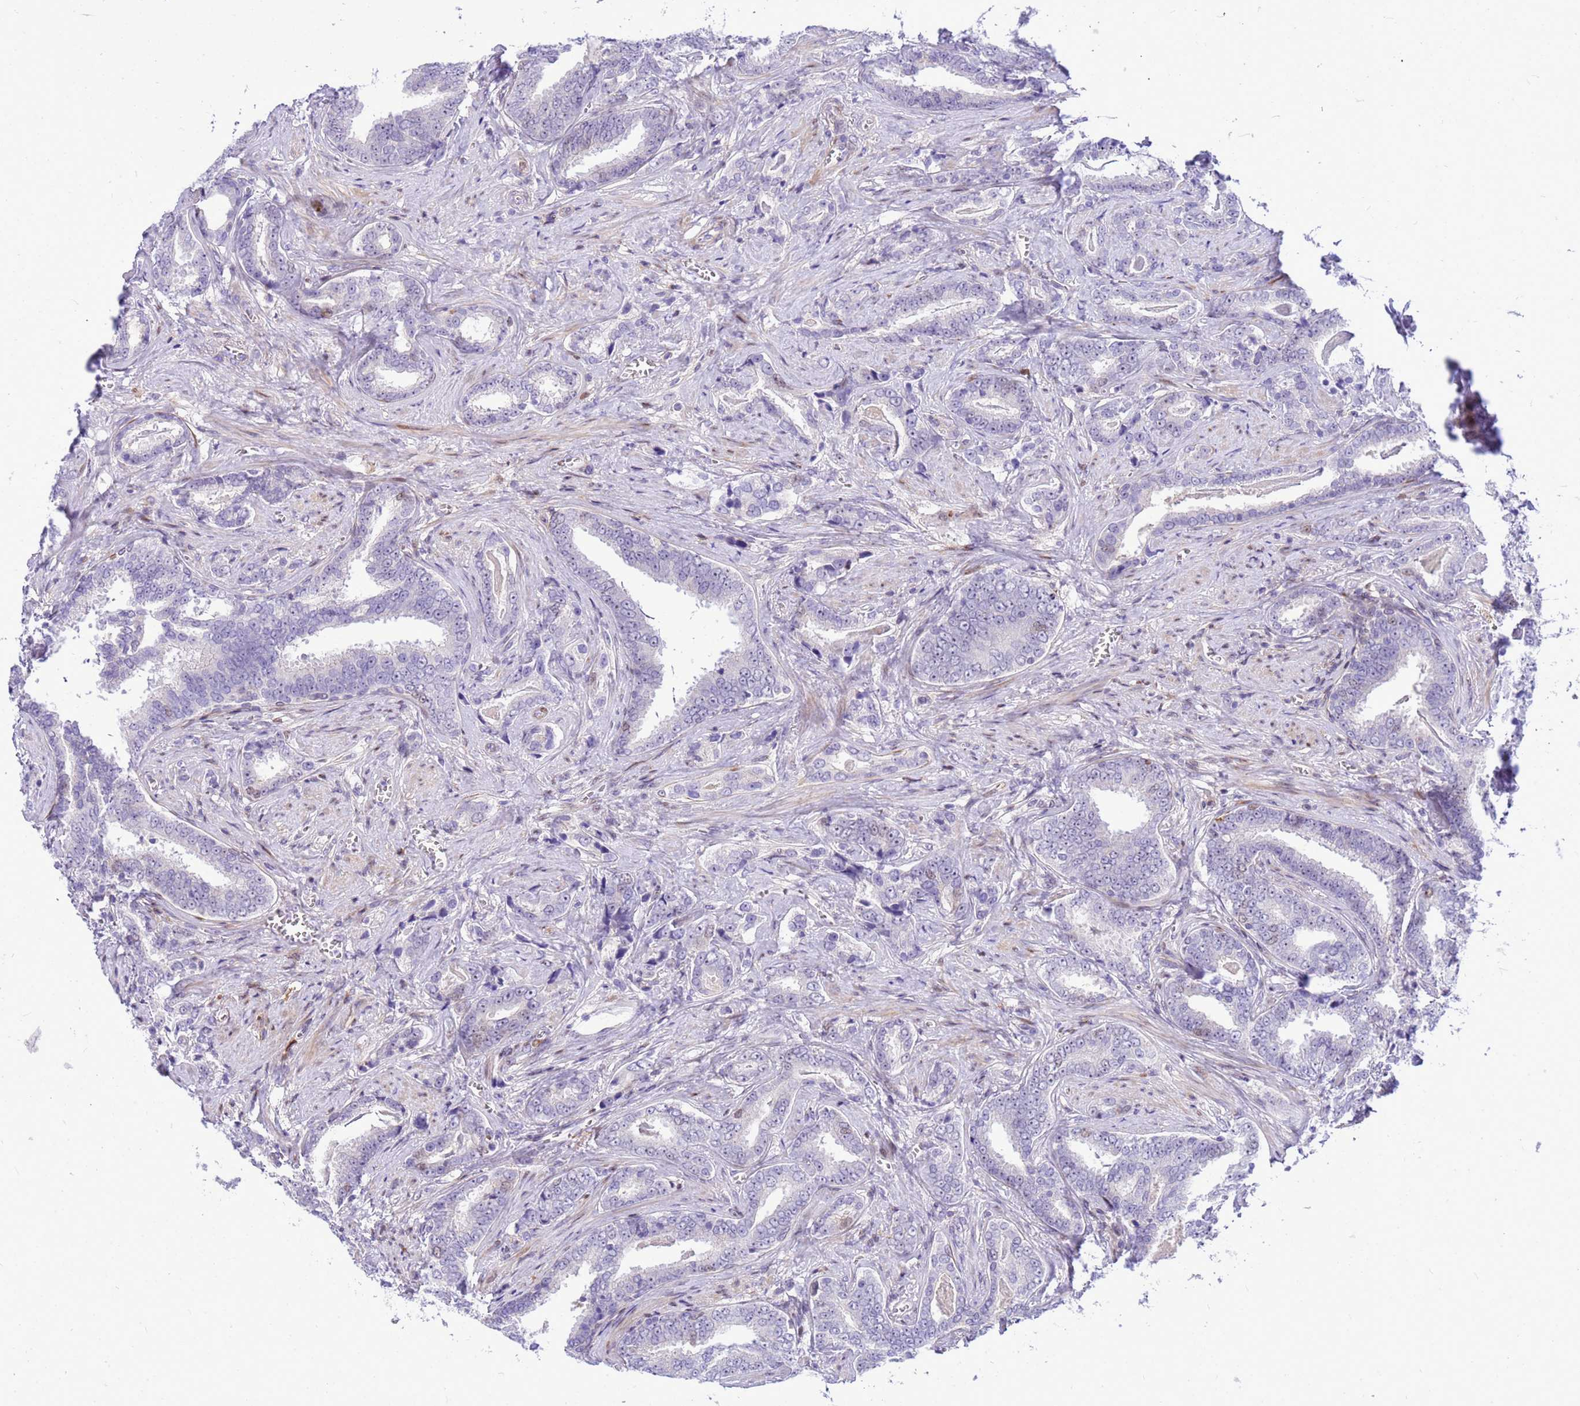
{"staining": {"intensity": "negative", "quantity": "none", "location": "none"}, "tissue": "prostate cancer", "cell_type": "Tumor cells", "image_type": "cancer", "snomed": [{"axis": "morphology", "description": "Adenocarcinoma, High grade"}, {"axis": "topography", "description": "Prostate"}], "caption": "An IHC histopathology image of prostate cancer is shown. There is no staining in tumor cells of prostate cancer.", "gene": "ADAMTS7", "patient": {"sex": "male", "age": 67}}